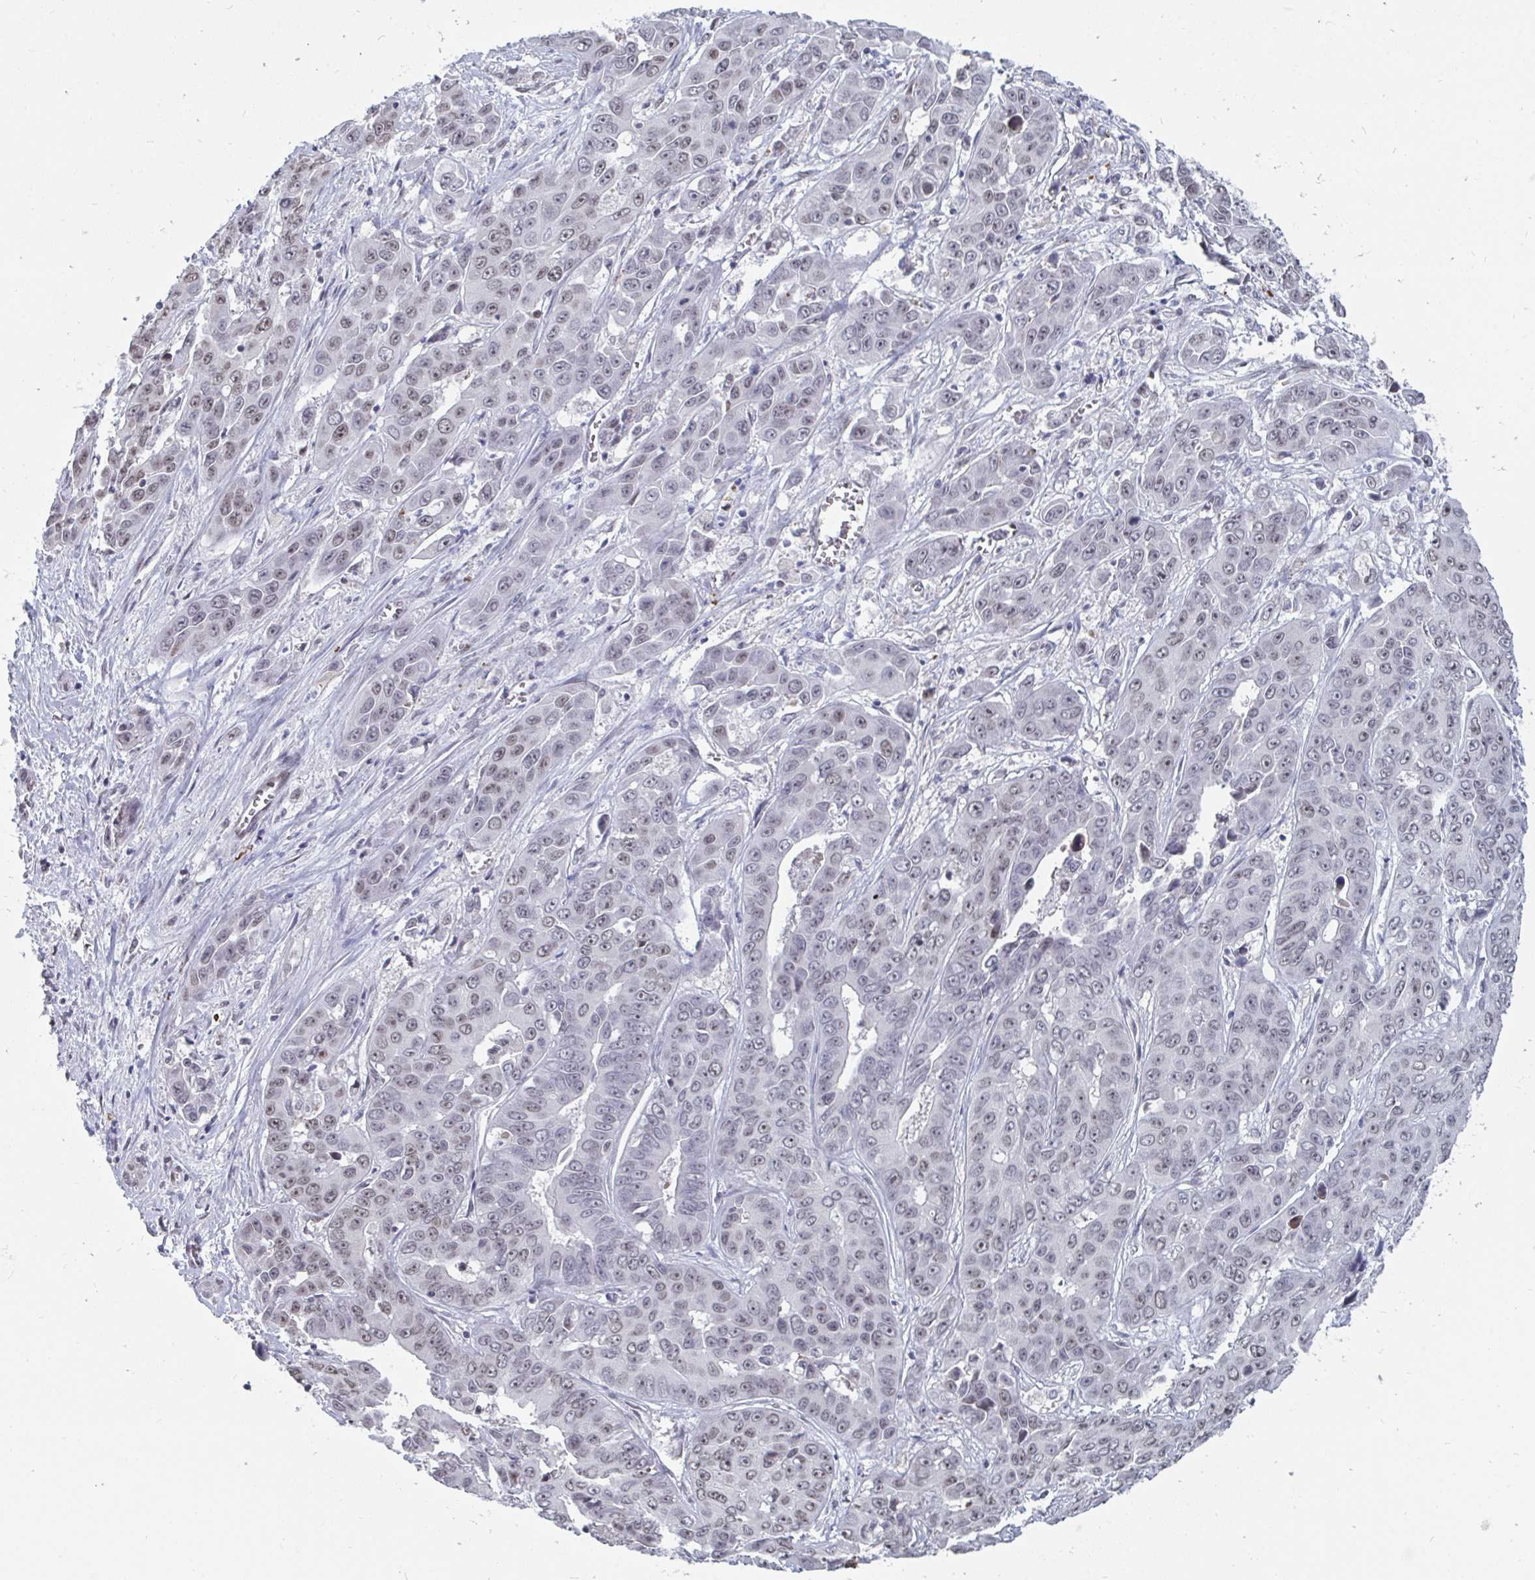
{"staining": {"intensity": "weak", "quantity": "<25%", "location": "nuclear"}, "tissue": "liver cancer", "cell_type": "Tumor cells", "image_type": "cancer", "snomed": [{"axis": "morphology", "description": "Cholangiocarcinoma"}, {"axis": "topography", "description": "Liver"}], "caption": "IHC image of neoplastic tissue: liver cancer (cholangiocarcinoma) stained with DAB (3,3'-diaminobenzidine) demonstrates no significant protein positivity in tumor cells. The staining is performed using DAB (3,3'-diaminobenzidine) brown chromogen with nuclei counter-stained in using hematoxylin.", "gene": "TRIP12", "patient": {"sex": "female", "age": 52}}